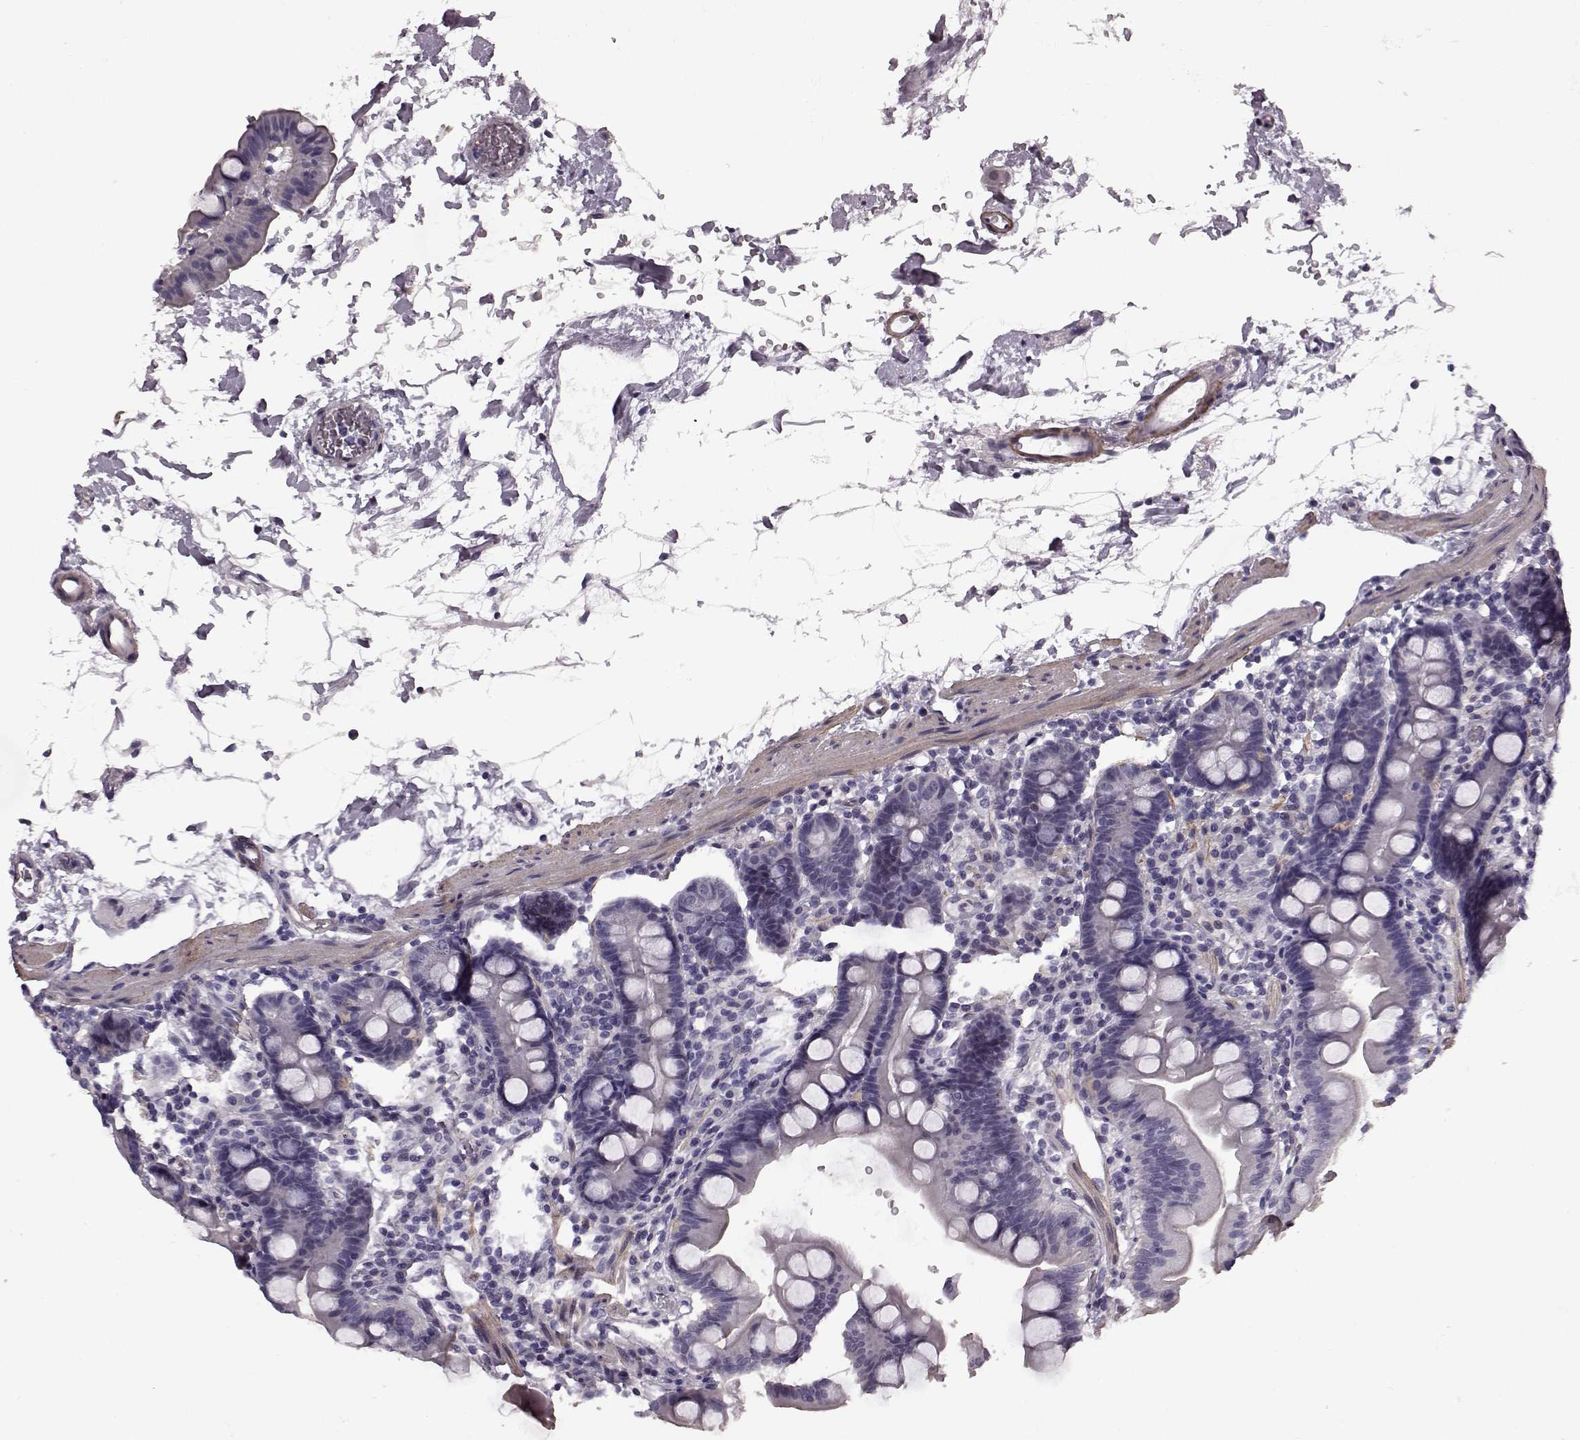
{"staining": {"intensity": "negative", "quantity": "none", "location": "none"}, "tissue": "duodenum", "cell_type": "Glandular cells", "image_type": "normal", "snomed": [{"axis": "morphology", "description": "Normal tissue, NOS"}, {"axis": "topography", "description": "Duodenum"}], "caption": "The photomicrograph demonstrates no staining of glandular cells in unremarkable duodenum.", "gene": "SLCO3A1", "patient": {"sex": "male", "age": 59}}